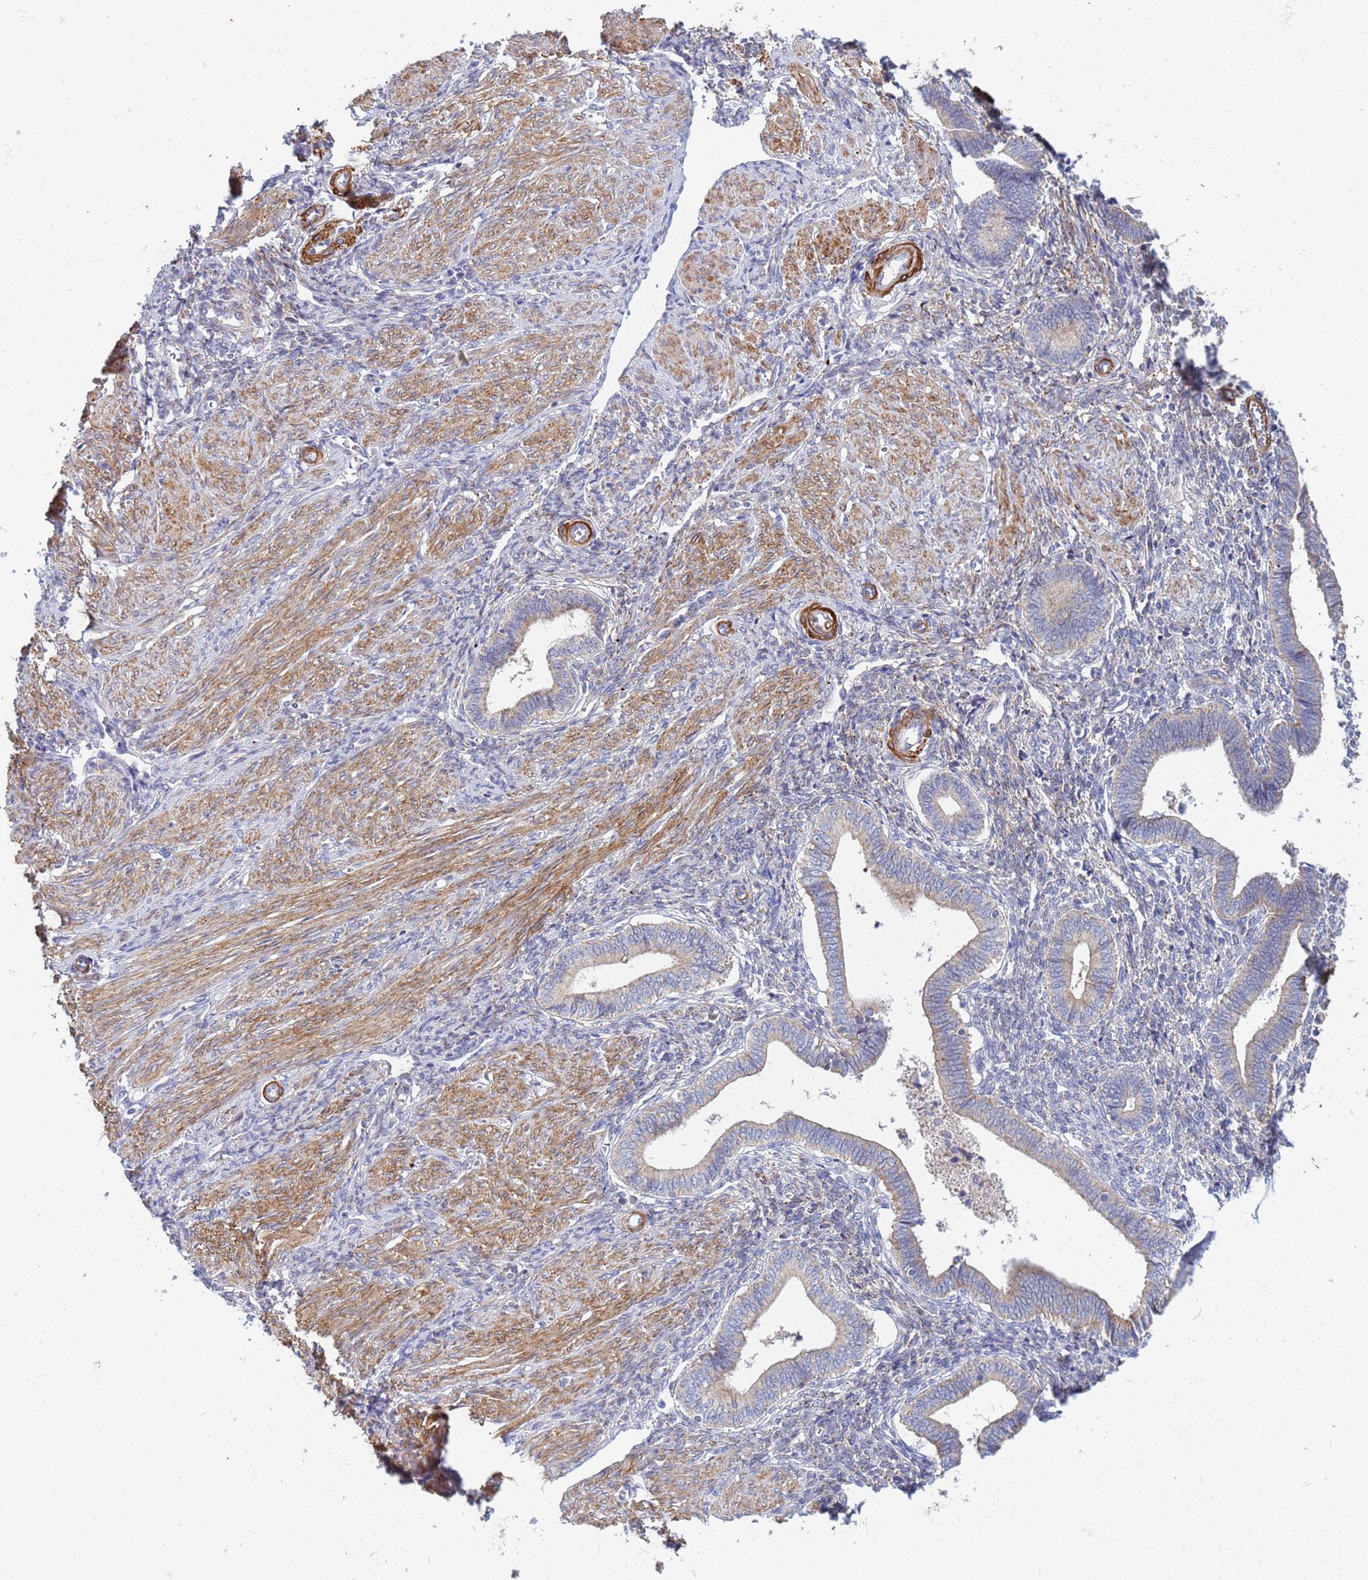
{"staining": {"intensity": "negative", "quantity": "none", "location": "none"}, "tissue": "endometrium", "cell_type": "Cells in endometrial stroma", "image_type": "normal", "snomed": [{"axis": "morphology", "description": "Normal tissue, NOS"}, {"axis": "topography", "description": "Endometrium"}], "caption": "IHC micrograph of unremarkable endometrium: human endometrium stained with DAB (3,3'-diaminobenzidine) exhibits no significant protein staining in cells in endometrial stroma.", "gene": "SDR39U1", "patient": {"sex": "female", "age": 44}}